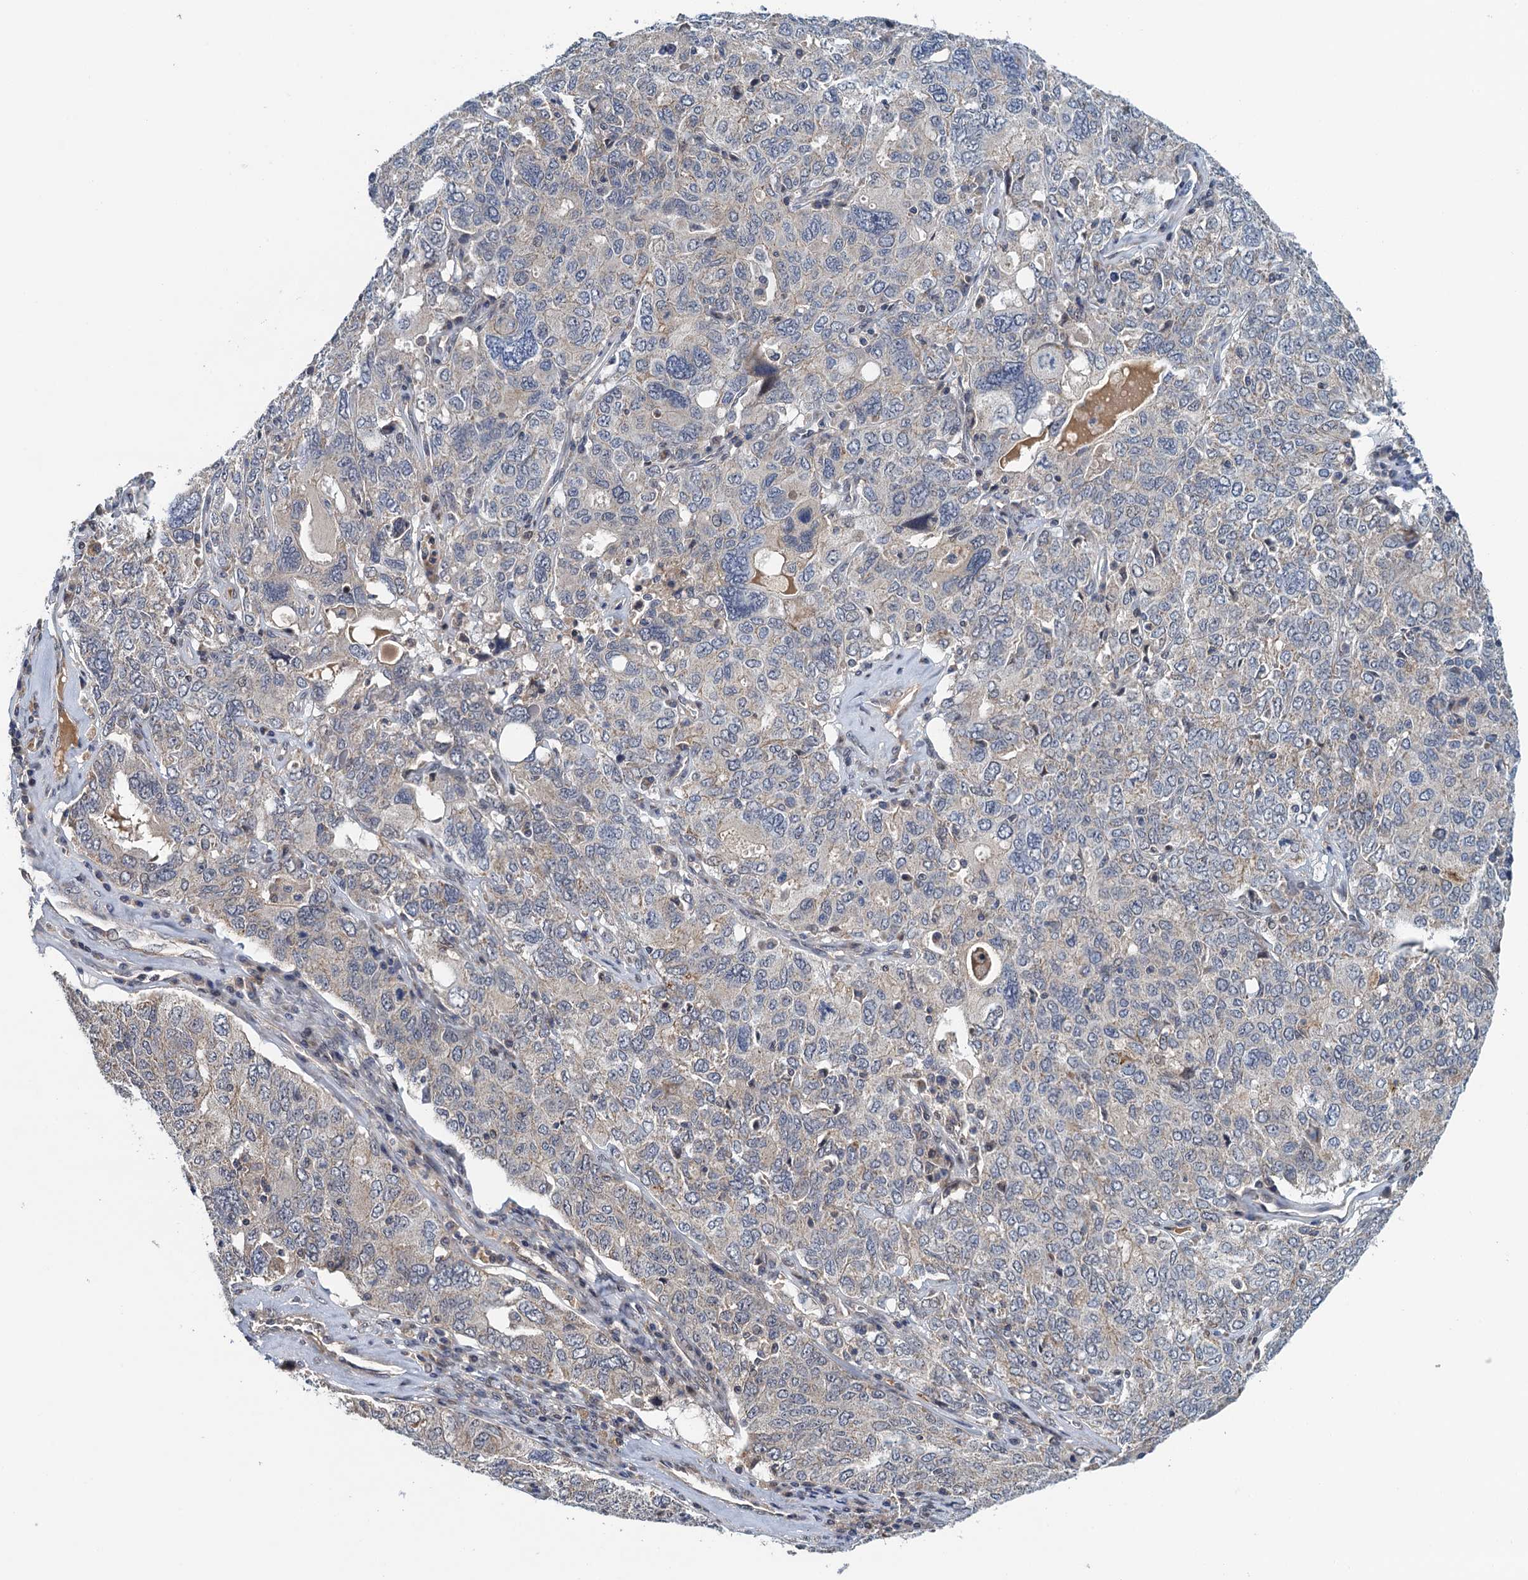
{"staining": {"intensity": "negative", "quantity": "none", "location": "none"}, "tissue": "ovarian cancer", "cell_type": "Tumor cells", "image_type": "cancer", "snomed": [{"axis": "morphology", "description": "Carcinoma, endometroid"}, {"axis": "topography", "description": "Ovary"}], "caption": "A high-resolution histopathology image shows IHC staining of ovarian cancer (endometroid carcinoma), which exhibits no significant expression in tumor cells. (Brightfield microscopy of DAB (3,3'-diaminobenzidine) immunohistochemistry (IHC) at high magnification).", "gene": "MDM1", "patient": {"sex": "female", "age": 62}}